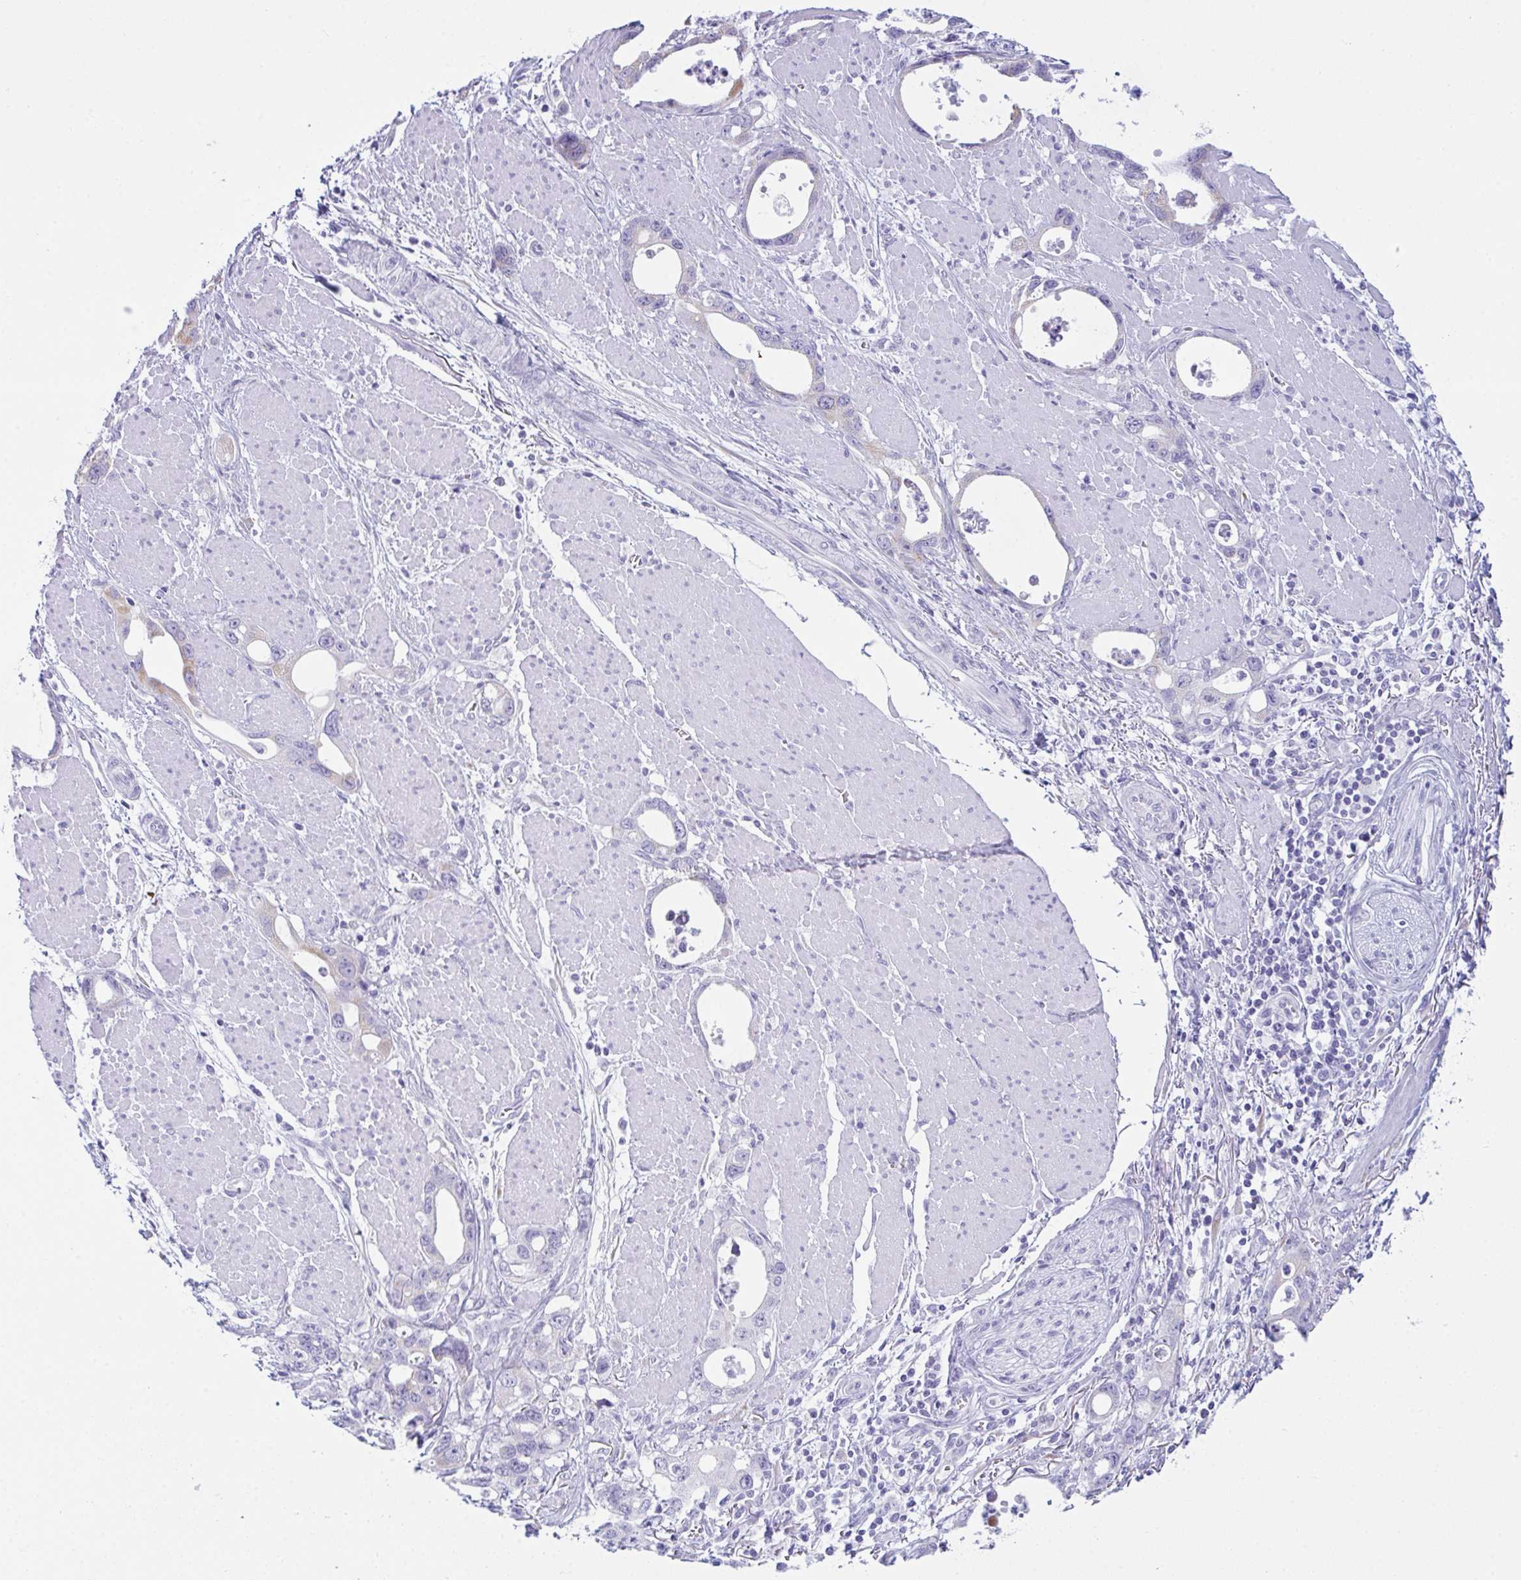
{"staining": {"intensity": "weak", "quantity": "<25%", "location": "cytoplasmic/membranous"}, "tissue": "stomach cancer", "cell_type": "Tumor cells", "image_type": "cancer", "snomed": [{"axis": "morphology", "description": "Adenocarcinoma, NOS"}, {"axis": "topography", "description": "Stomach, upper"}], "caption": "This is an immunohistochemistry (IHC) histopathology image of human adenocarcinoma (stomach). There is no staining in tumor cells.", "gene": "BBS1", "patient": {"sex": "male", "age": 74}}